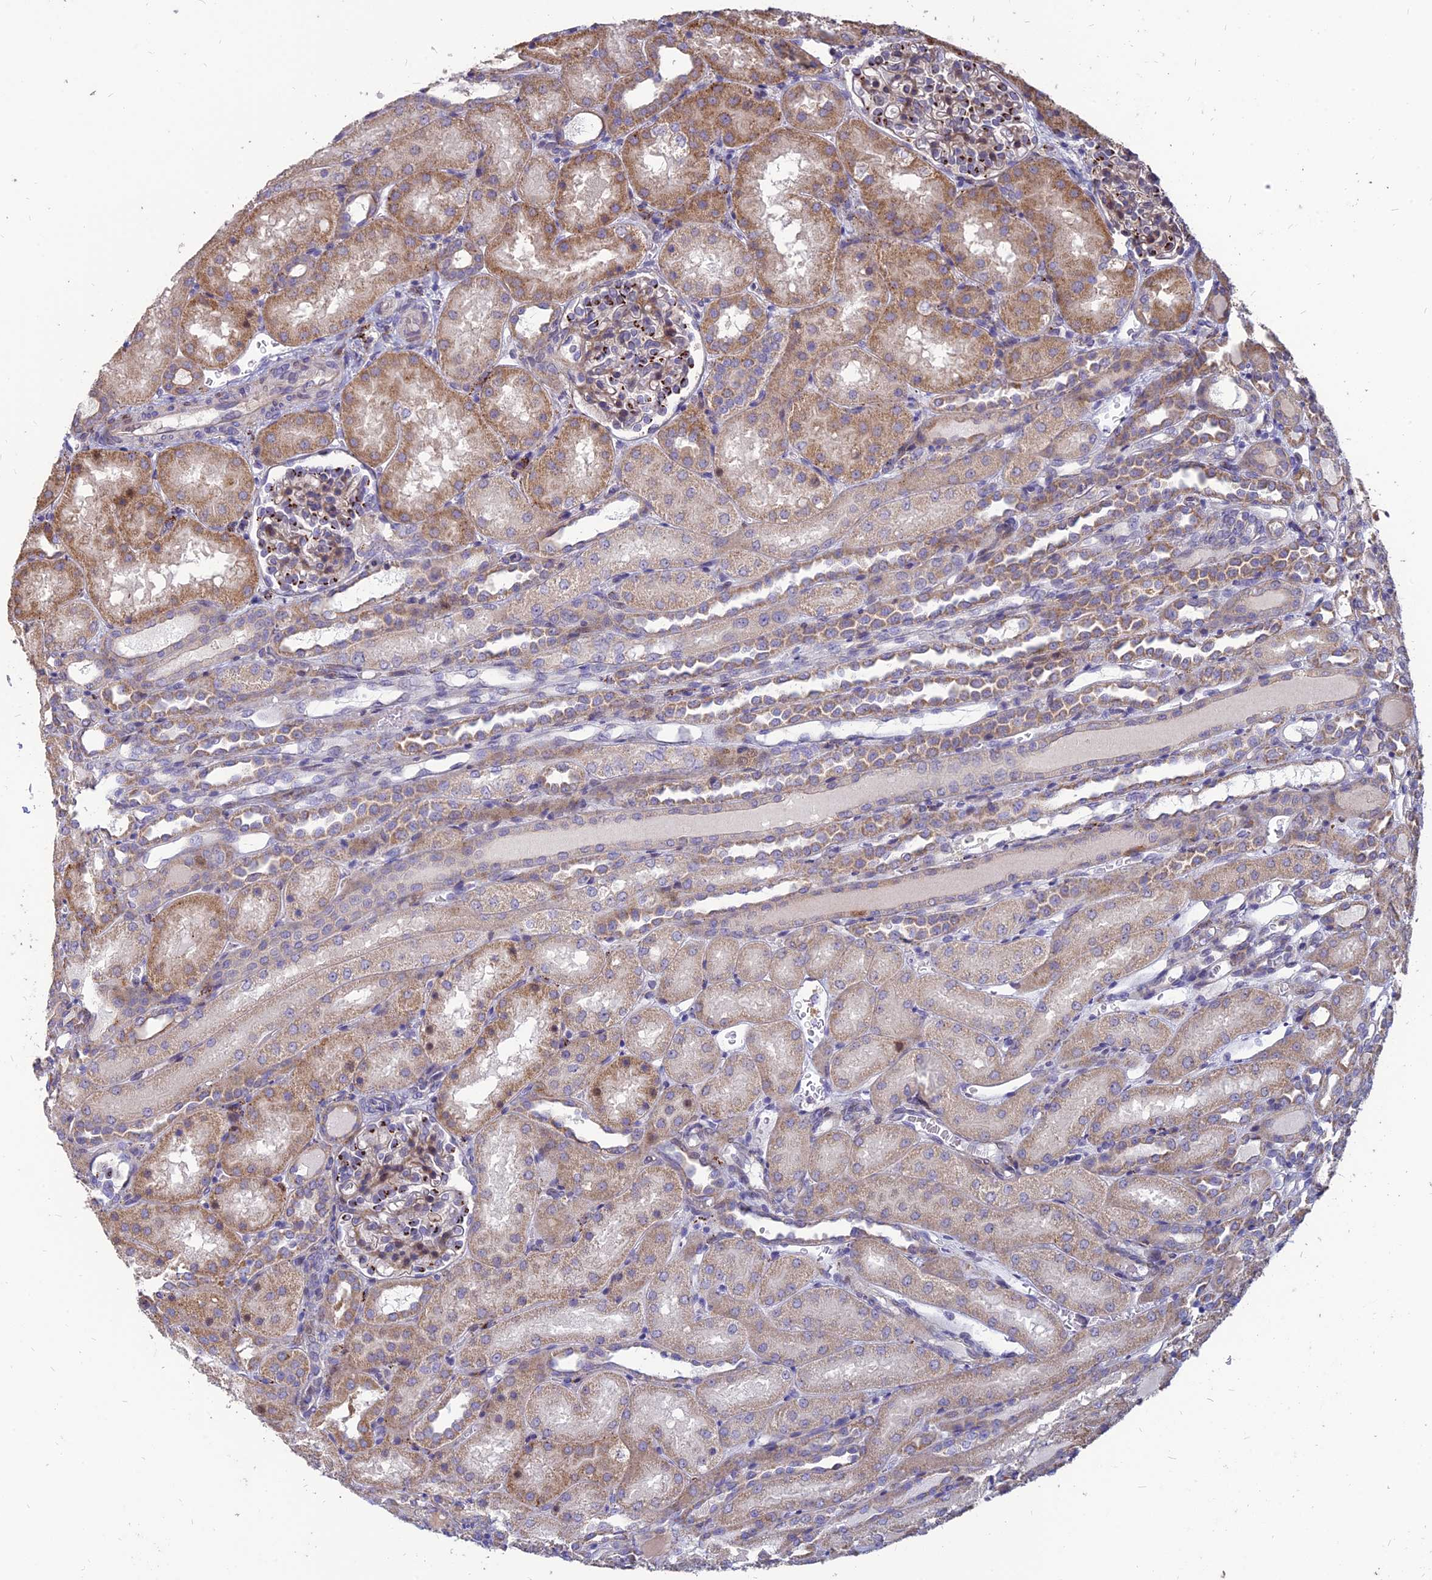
{"staining": {"intensity": "strong", "quantity": "25%-75%", "location": "cytoplasmic/membranous"}, "tissue": "kidney", "cell_type": "Cells in glomeruli", "image_type": "normal", "snomed": [{"axis": "morphology", "description": "Normal tissue, NOS"}, {"axis": "topography", "description": "Kidney"}], "caption": "Immunohistochemistry (IHC) image of normal kidney: human kidney stained using immunohistochemistry shows high levels of strong protein expression localized specifically in the cytoplasmic/membranous of cells in glomeruli, appearing as a cytoplasmic/membranous brown color.", "gene": "ST3GAL6", "patient": {"sex": "male", "age": 1}}